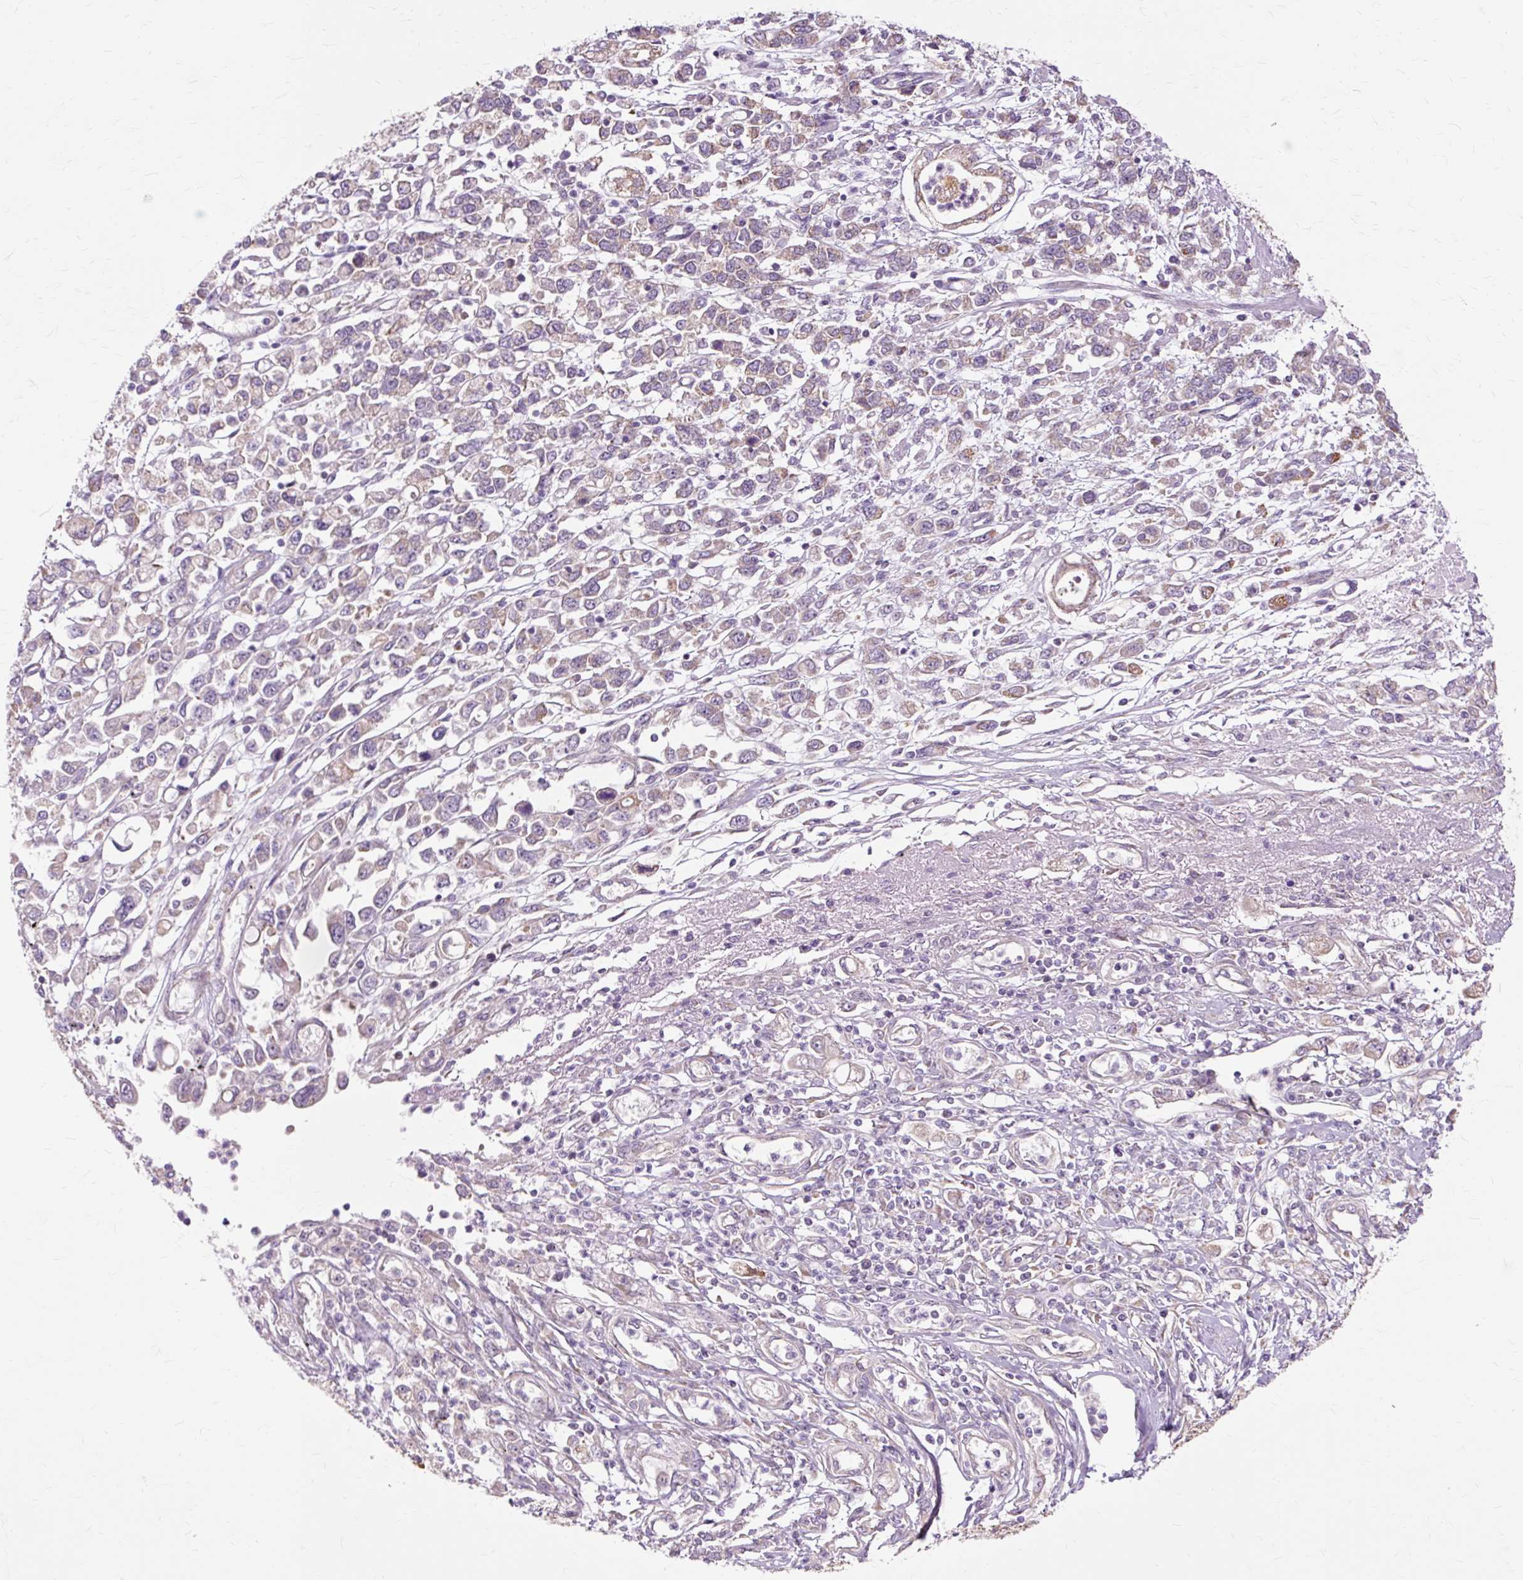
{"staining": {"intensity": "weak", "quantity": "<25%", "location": "cytoplasmic/membranous"}, "tissue": "stomach cancer", "cell_type": "Tumor cells", "image_type": "cancer", "snomed": [{"axis": "morphology", "description": "Adenocarcinoma, NOS"}, {"axis": "topography", "description": "Stomach"}], "caption": "DAB immunohistochemical staining of stomach adenocarcinoma demonstrates no significant staining in tumor cells.", "gene": "PDZD2", "patient": {"sex": "female", "age": 76}}